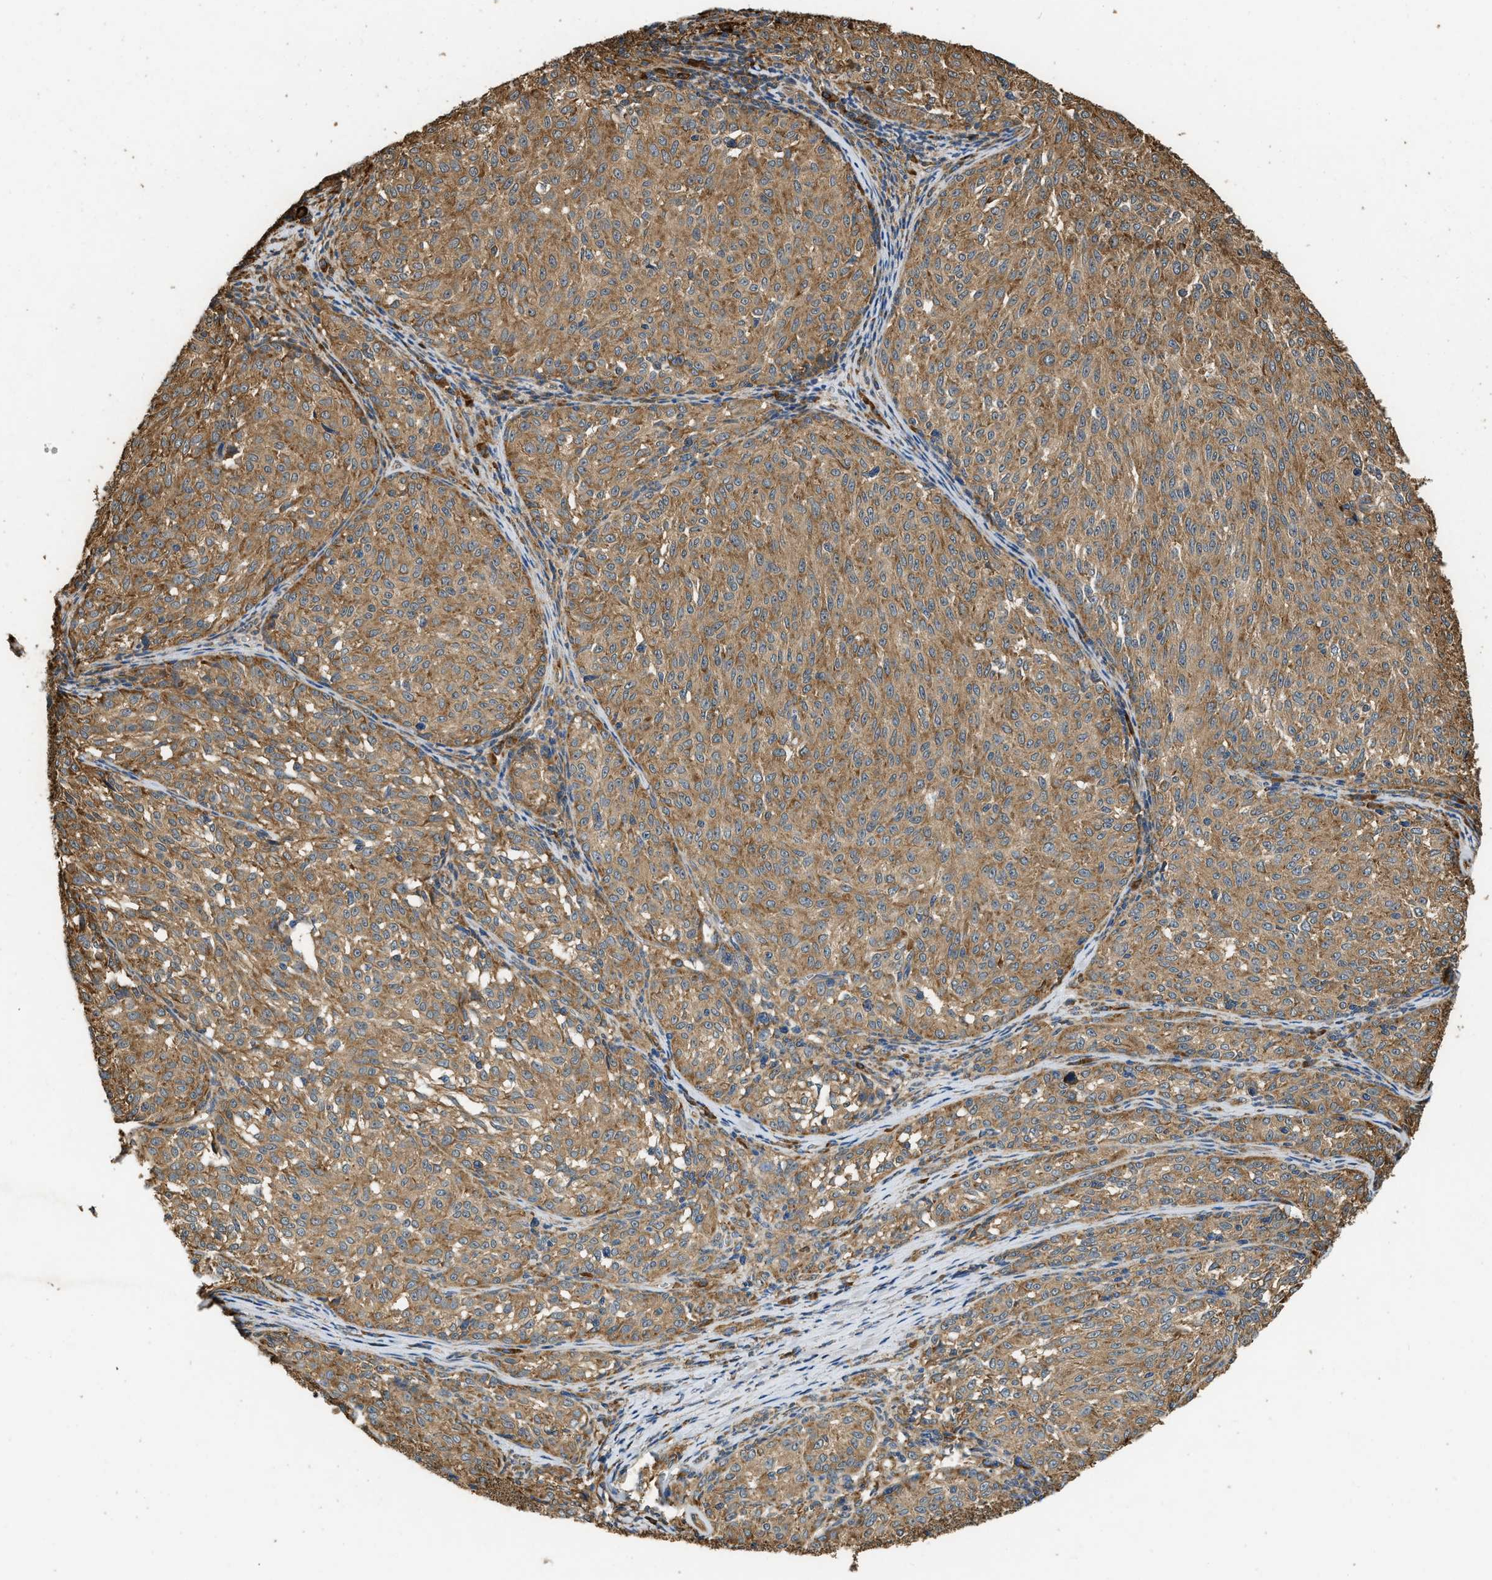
{"staining": {"intensity": "moderate", "quantity": ">75%", "location": "cytoplasmic/membranous"}, "tissue": "melanoma", "cell_type": "Tumor cells", "image_type": "cancer", "snomed": [{"axis": "morphology", "description": "Malignant melanoma, NOS"}, {"axis": "topography", "description": "Skin"}], "caption": "Immunohistochemical staining of malignant melanoma demonstrates moderate cytoplasmic/membranous protein staining in about >75% of tumor cells.", "gene": "SLC36A4", "patient": {"sex": "female", "age": 72}}